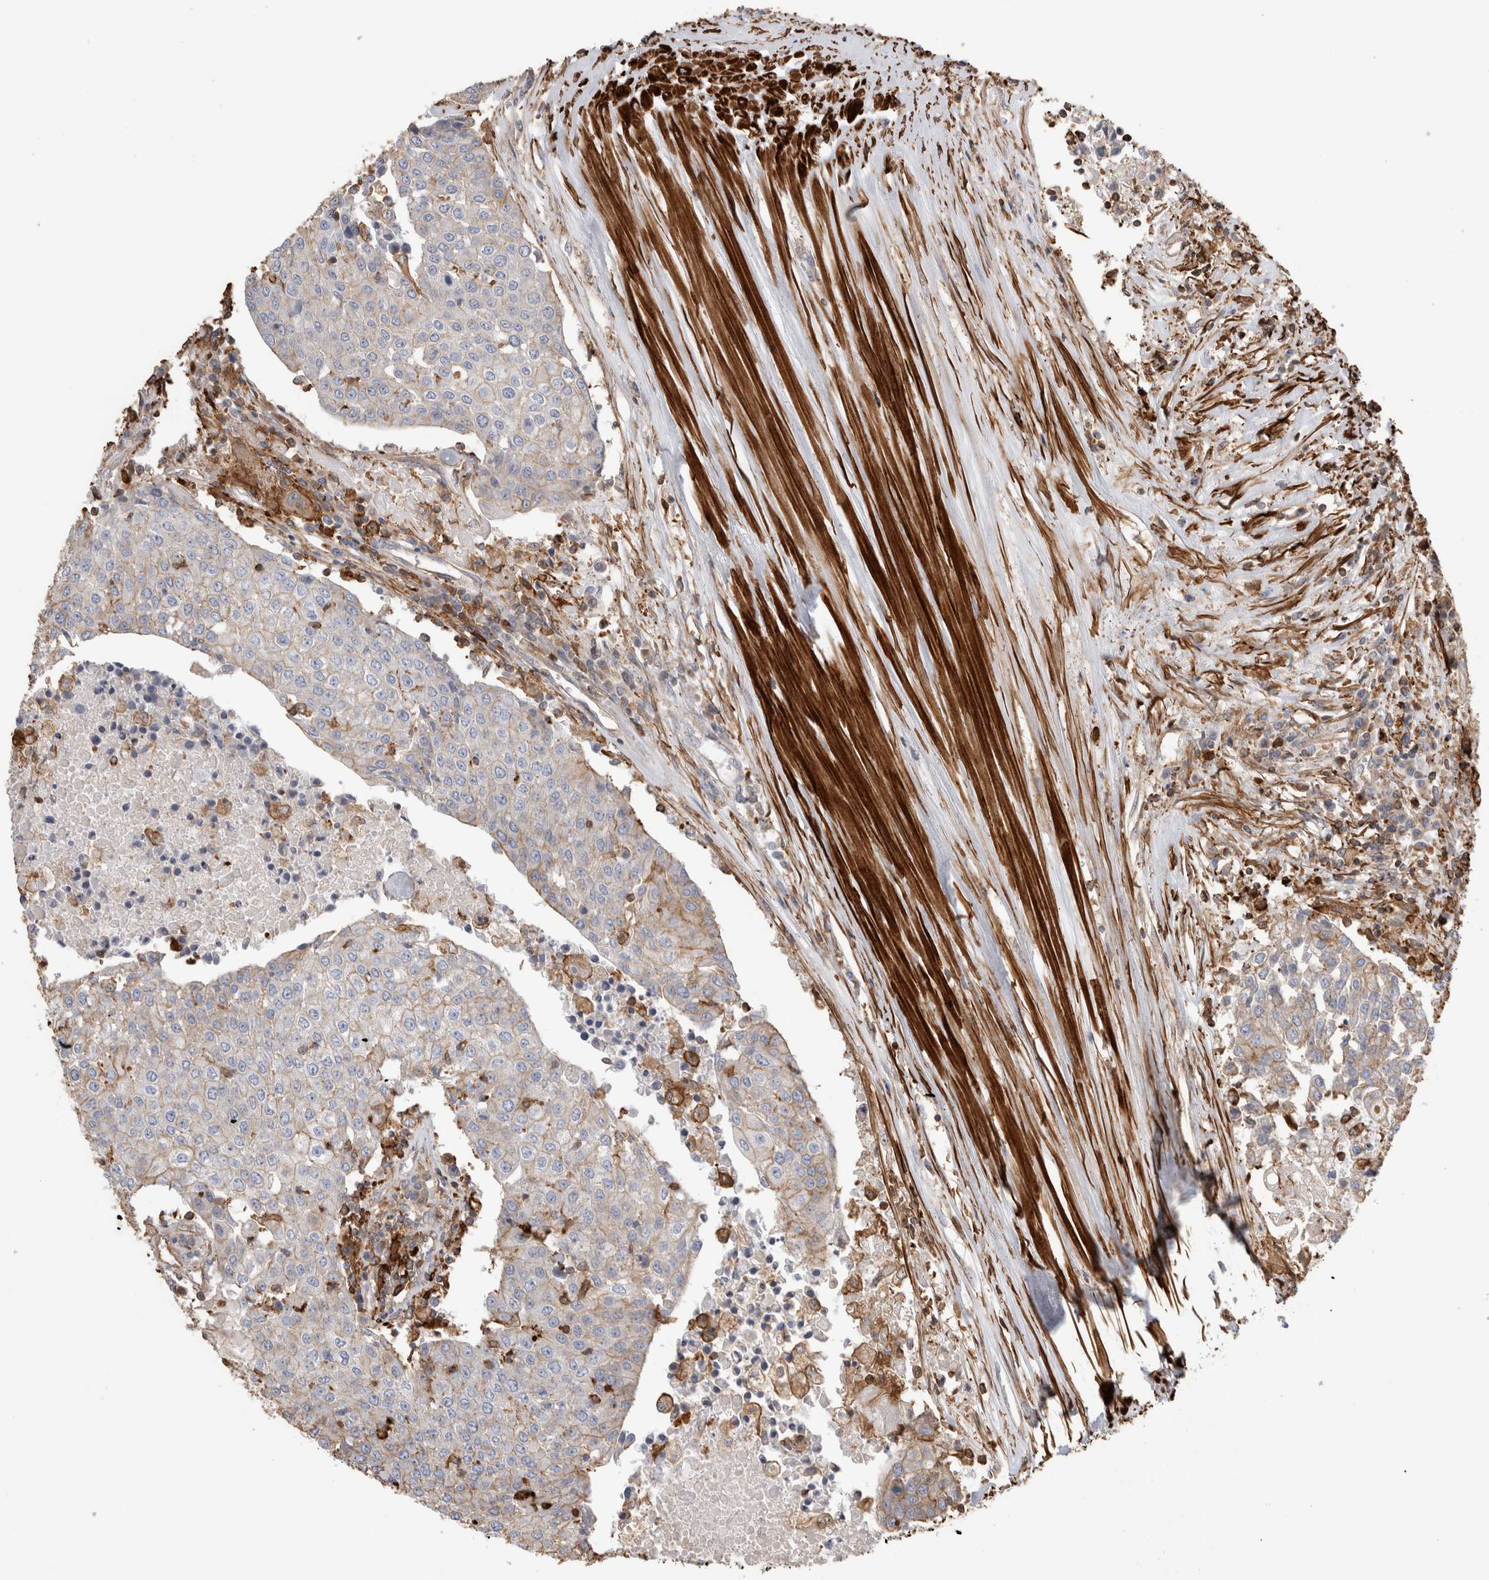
{"staining": {"intensity": "moderate", "quantity": "<25%", "location": "cytoplasmic/membranous"}, "tissue": "urothelial cancer", "cell_type": "Tumor cells", "image_type": "cancer", "snomed": [{"axis": "morphology", "description": "Urothelial carcinoma, High grade"}, {"axis": "topography", "description": "Urinary bladder"}], "caption": "Immunohistochemistry of high-grade urothelial carcinoma reveals low levels of moderate cytoplasmic/membranous staining in about <25% of tumor cells.", "gene": "GPER1", "patient": {"sex": "female", "age": 85}}